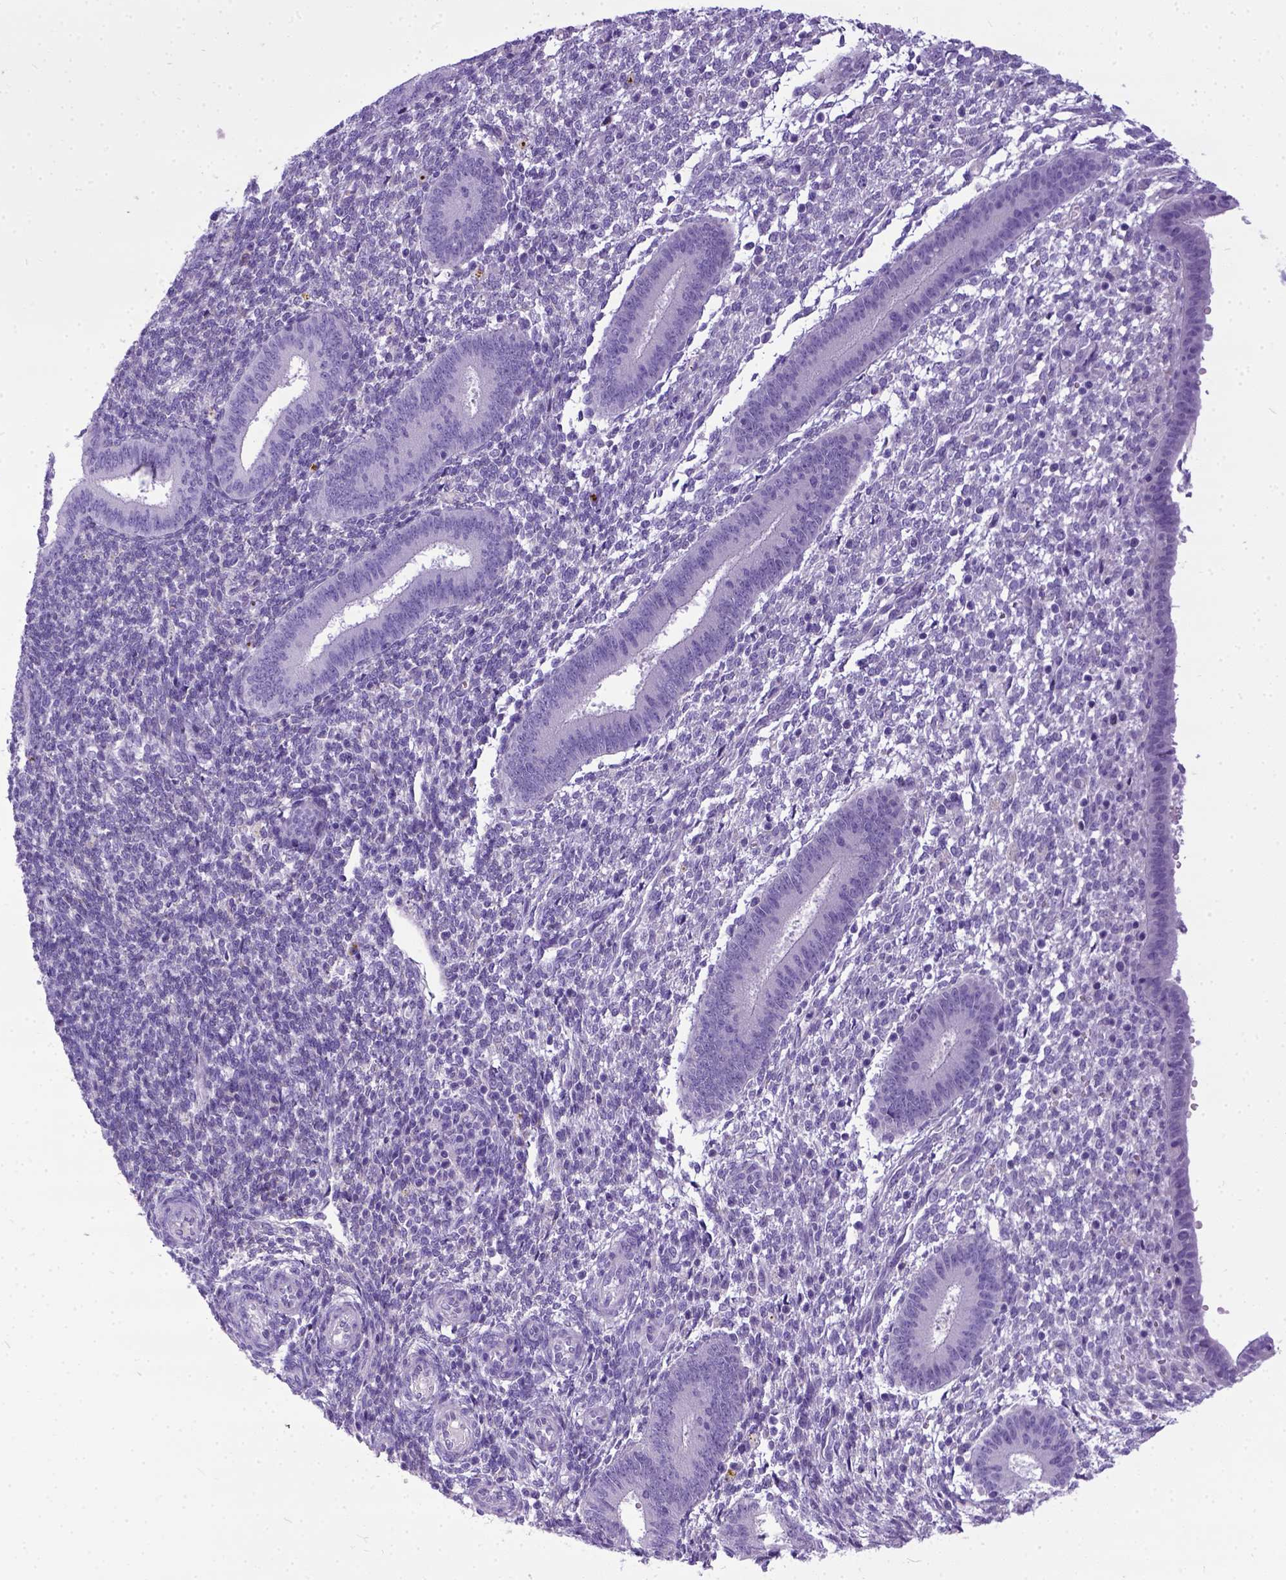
{"staining": {"intensity": "negative", "quantity": "none", "location": "none"}, "tissue": "endometrium", "cell_type": "Cells in endometrial stroma", "image_type": "normal", "snomed": [{"axis": "morphology", "description": "Normal tissue, NOS"}, {"axis": "topography", "description": "Endometrium"}], "caption": "Protein analysis of unremarkable endometrium displays no significant staining in cells in endometrial stroma. The staining was performed using DAB to visualize the protein expression in brown, while the nuclei were stained in blue with hematoxylin (Magnification: 20x).", "gene": "IGF2", "patient": {"sex": "female", "age": 25}}